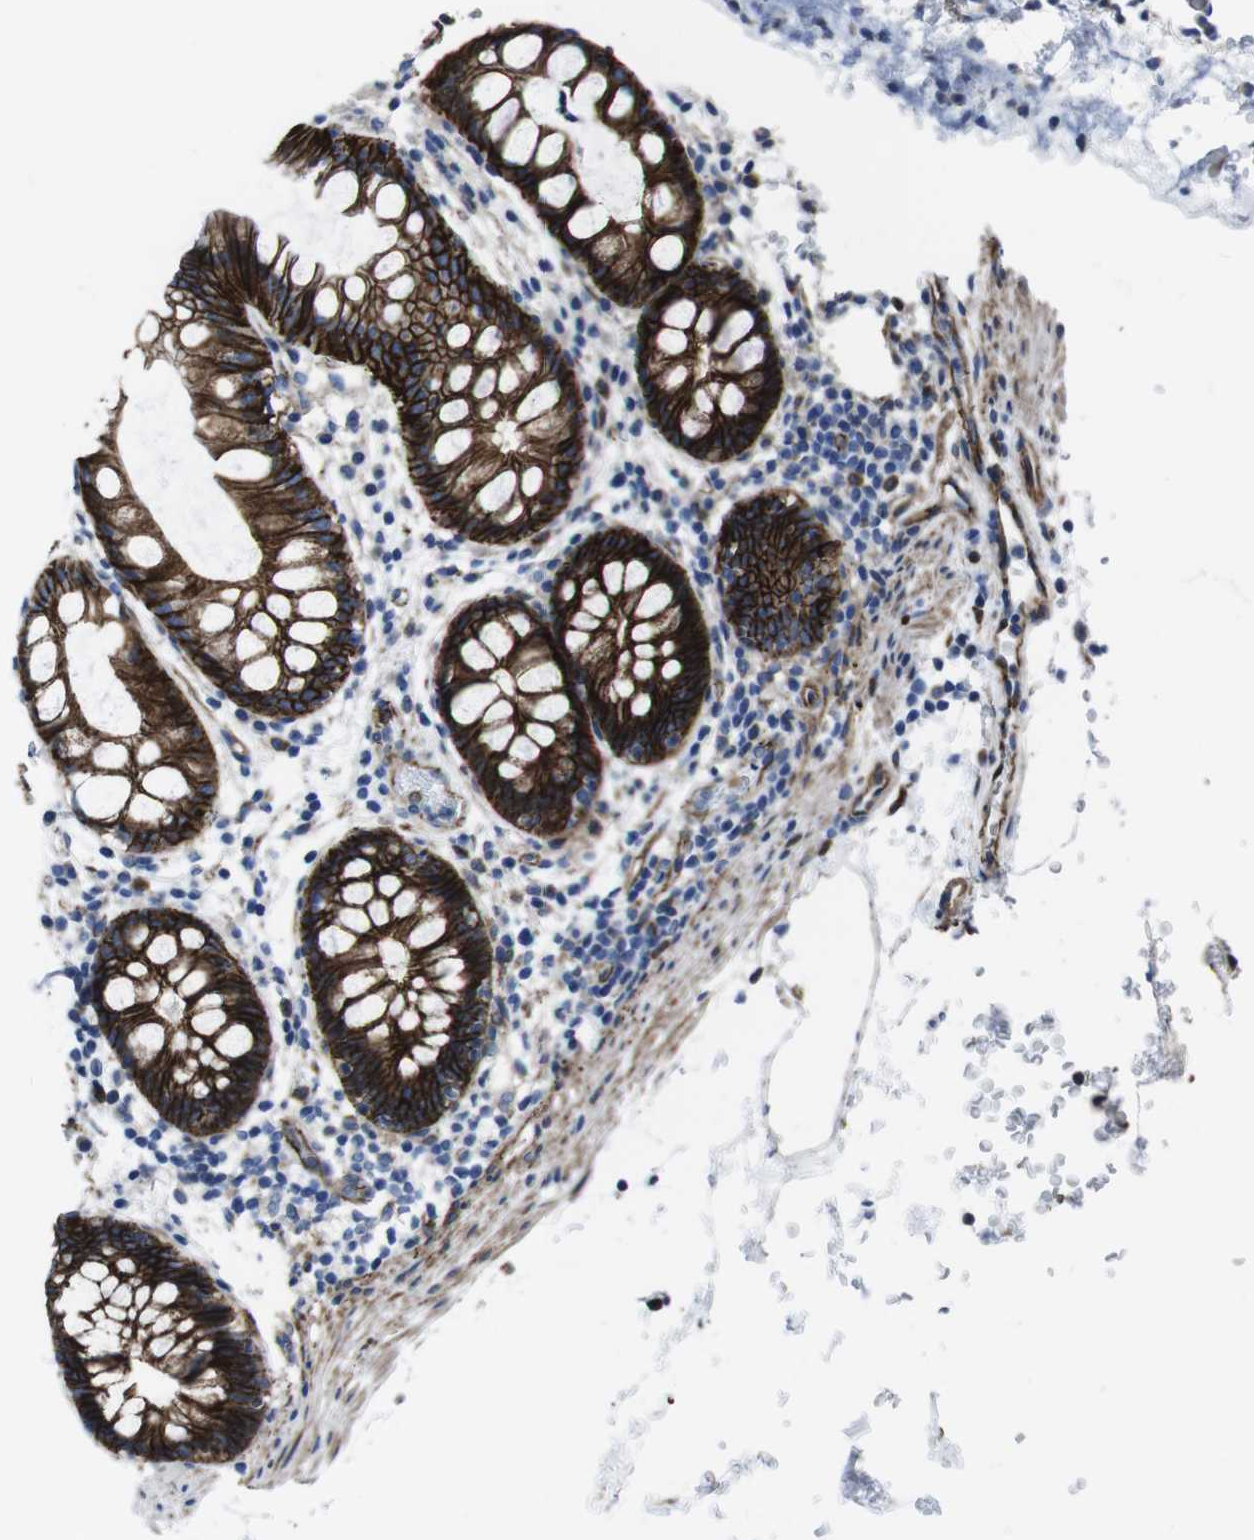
{"staining": {"intensity": "strong", "quantity": ">75%", "location": "cytoplasmic/membranous"}, "tissue": "rectum", "cell_type": "Glandular cells", "image_type": "normal", "snomed": [{"axis": "morphology", "description": "Normal tissue, NOS"}, {"axis": "topography", "description": "Rectum"}], "caption": "DAB immunohistochemical staining of unremarkable rectum reveals strong cytoplasmic/membranous protein staining in about >75% of glandular cells.", "gene": "NUMB", "patient": {"sex": "female", "age": 24}}